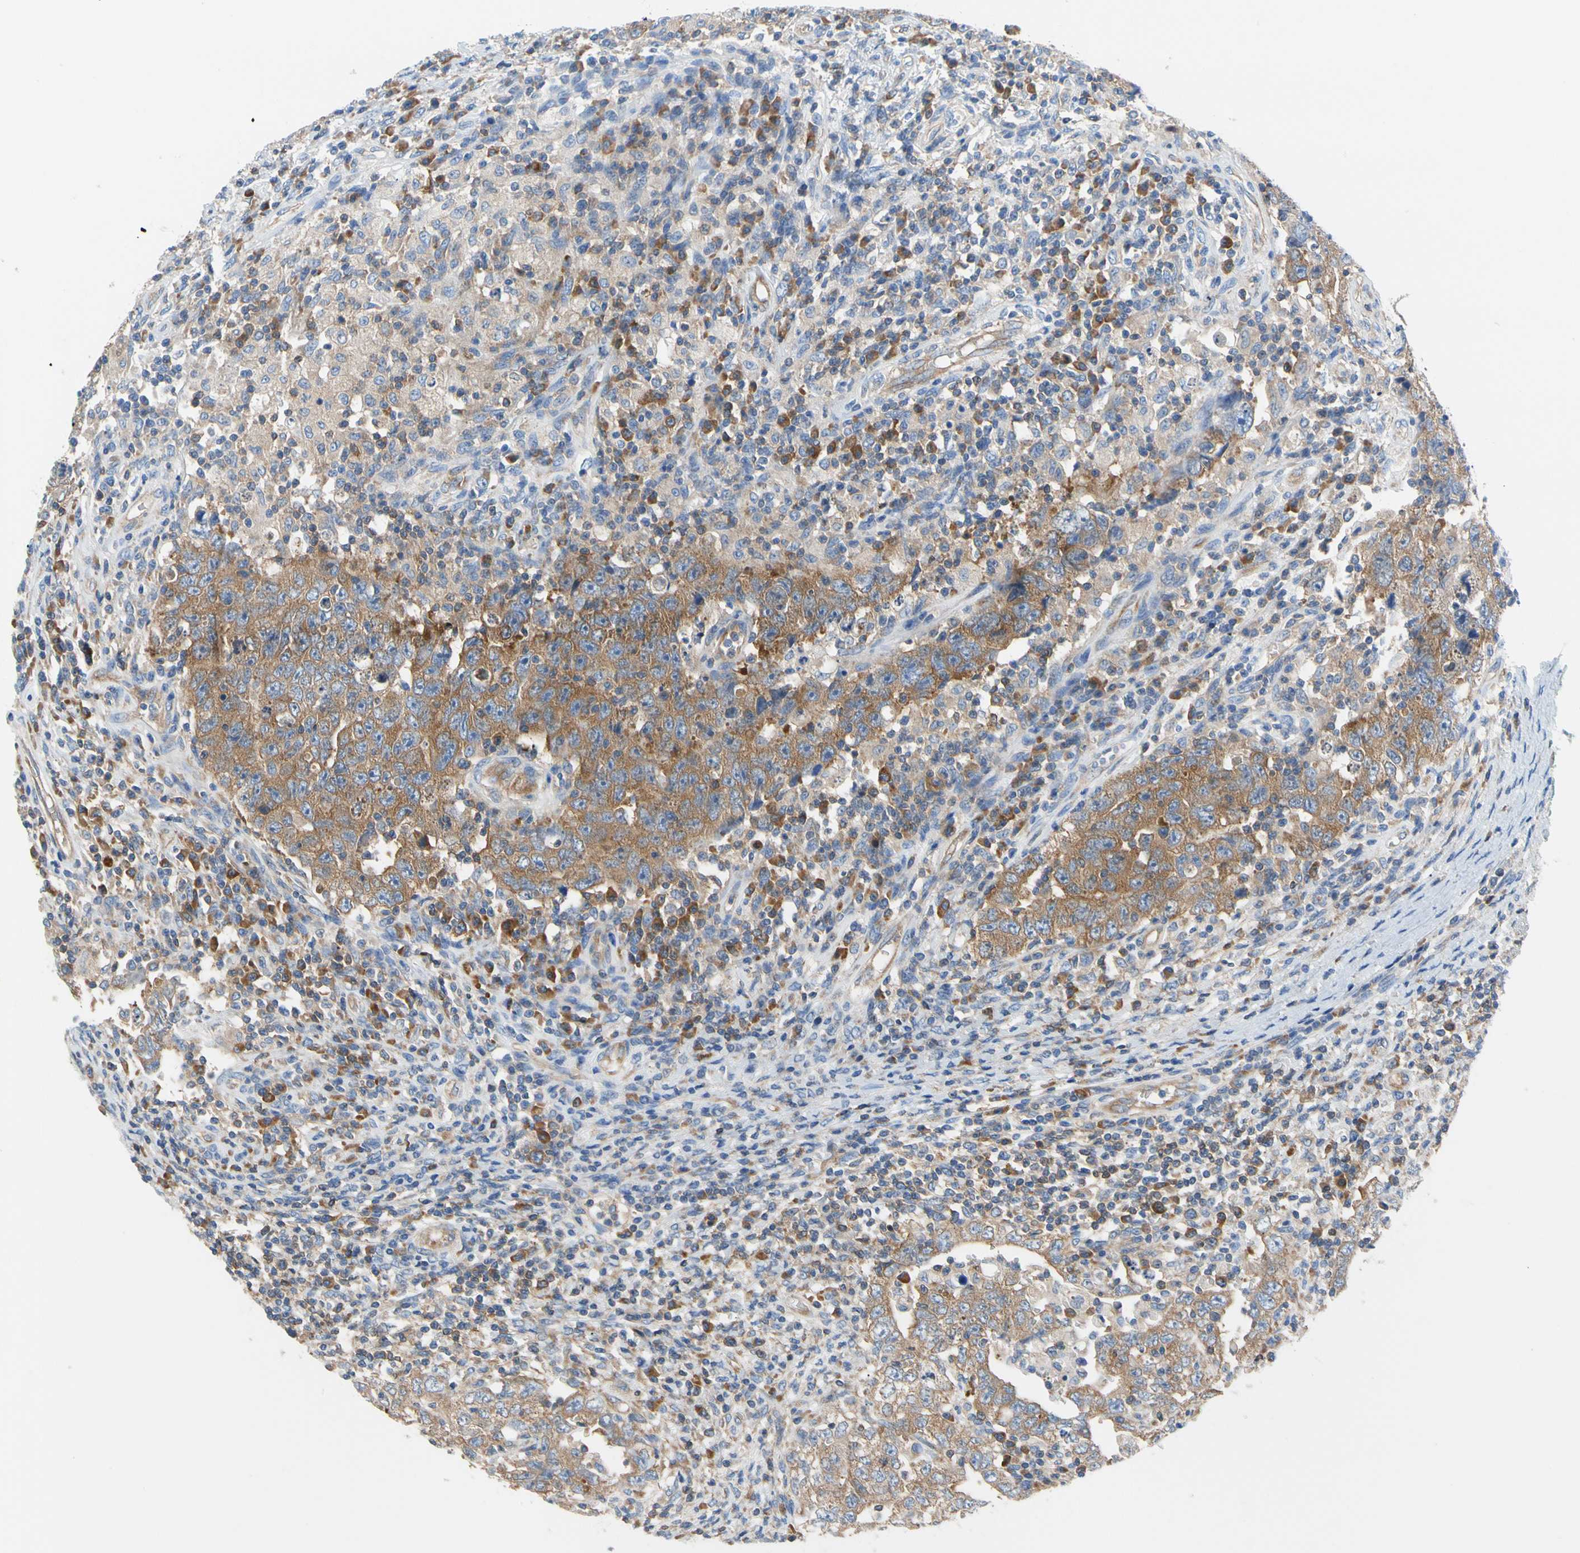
{"staining": {"intensity": "moderate", "quantity": ">75%", "location": "cytoplasmic/membranous"}, "tissue": "testis cancer", "cell_type": "Tumor cells", "image_type": "cancer", "snomed": [{"axis": "morphology", "description": "Carcinoma, Embryonal, NOS"}, {"axis": "topography", "description": "Testis"}], "caption": "The photomicrograph displays immunohistochemical staining of testis embryonal carcinoma. There is moderate cytoplasmic/membranous positivity is seen in approximately >75% of tumor cells.", "gene": "GPHN", "patient": {"sex": "male", "age": 26}}